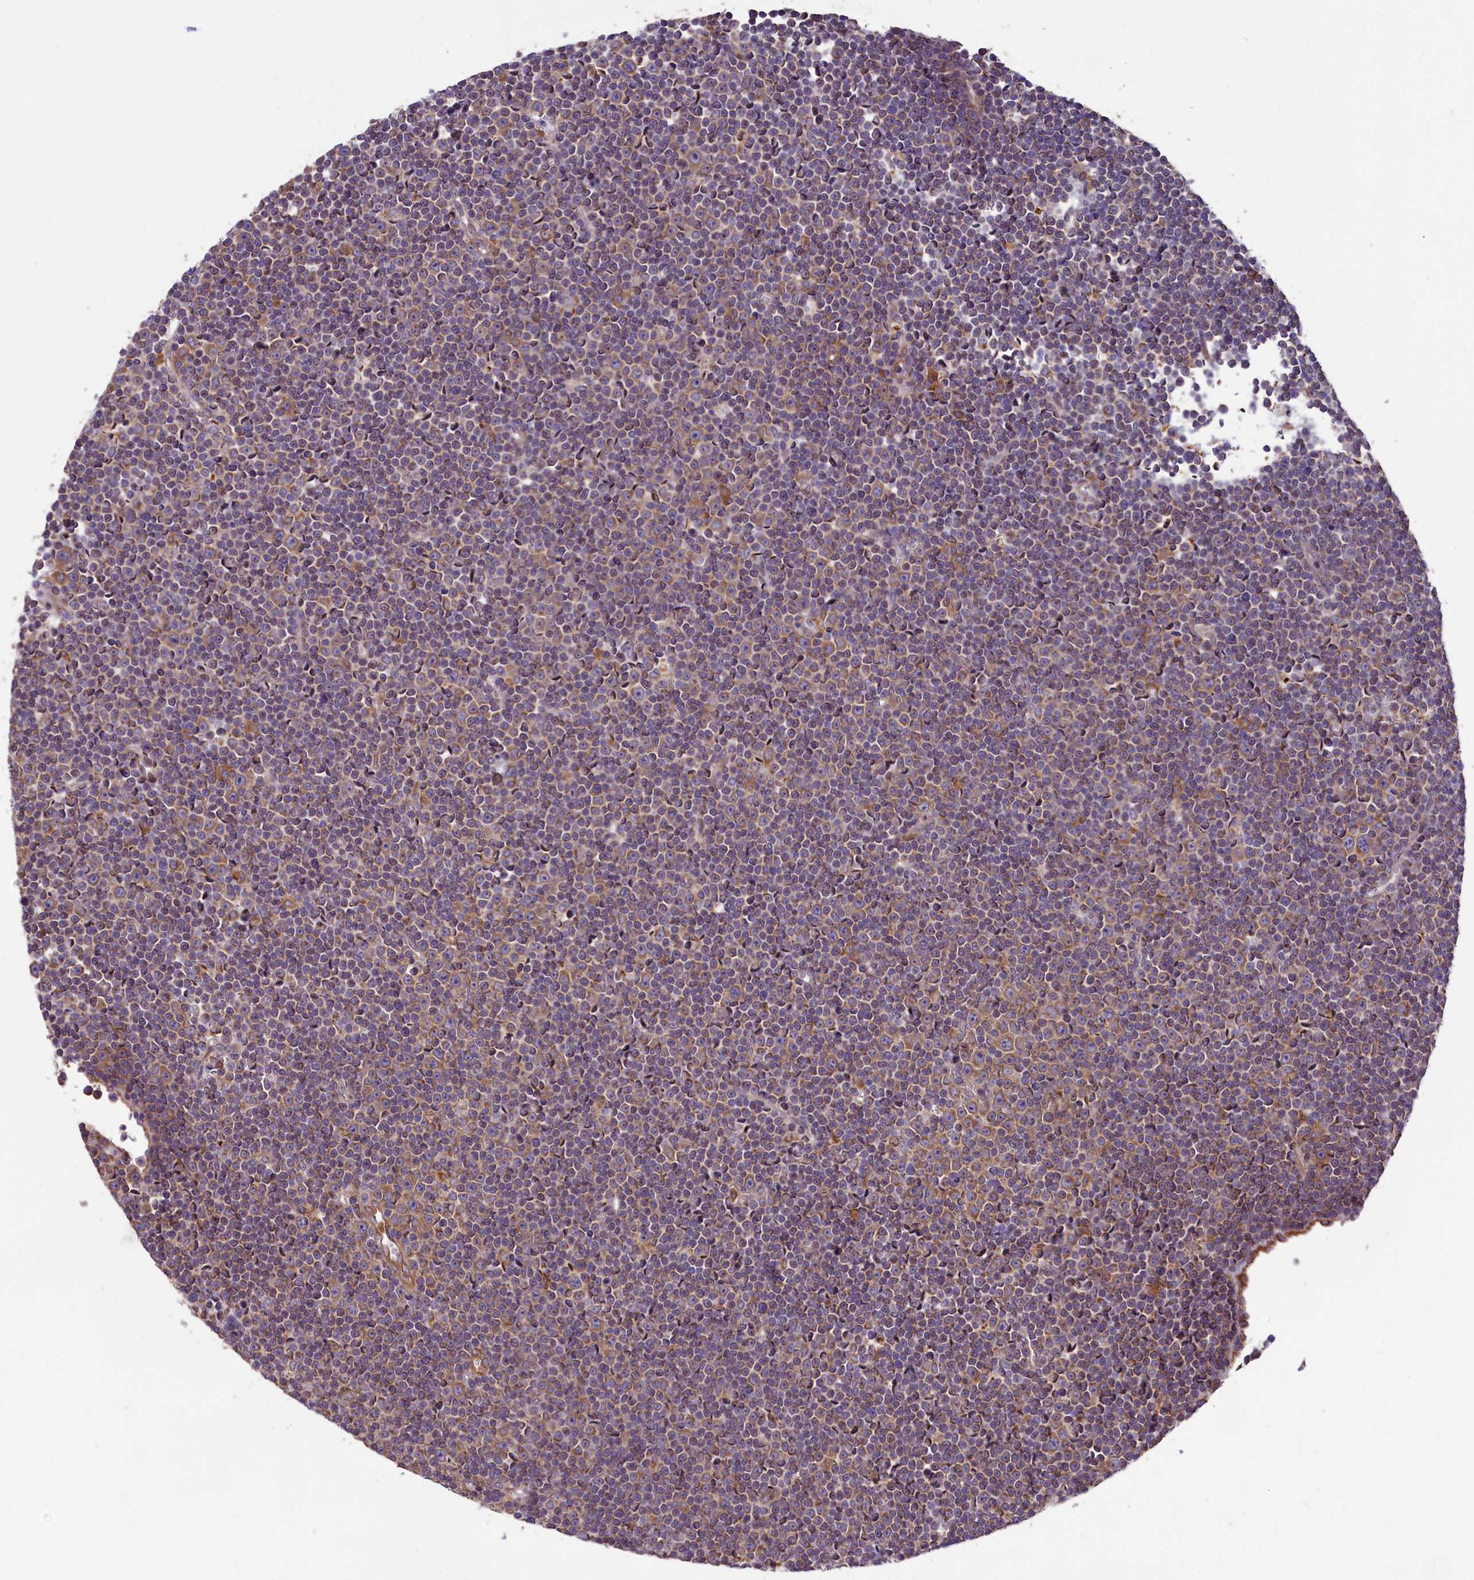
{"staining": {"intensity": "weak", "quantity": "25%-75%", "location": "cytoplasmic/membranous"}, "tissue": "lymphoma", "cell_type": "Tumor cells", "image_type": "cancer", "snomed": [{"axis": "morphology", "description": "Malignant lymphoma, non-Hodgkin's type, Low grade"}, {"axis": "topography", "description": "Lymph node"}], "caption": "A brown stain highlights weak cytoplasmic/membranous positivity of a protein in lymphoma tumor cells.", "gene": "ACAD8", "patient": {"sex": "female", "age": 67}}